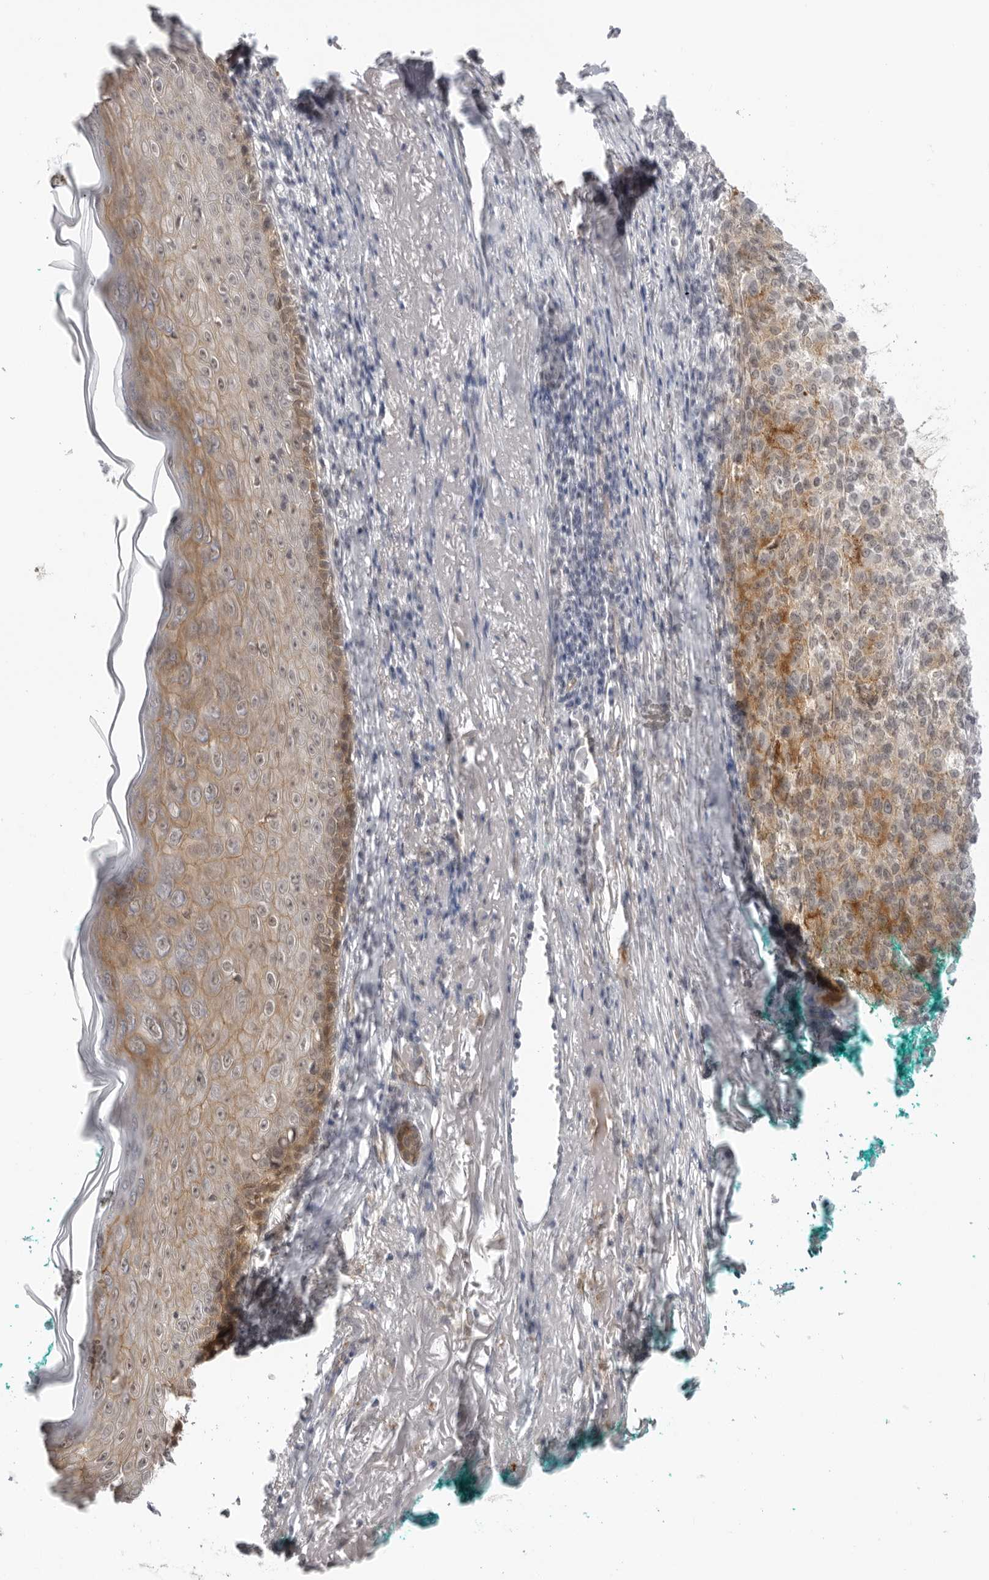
{"staining": {"intensity": "moderate", "quantity": "<25%", "location": "cytoplasmic/membranous"}, "tissue": "melanoma", "cell_type": "Tumor cells", "image_type": "cancer", "snomed": [{"axis": "morphology", "description": "Necrosis, NOS"}, {"axis": "morphology", "description": "Malignant melanoma, NOS"}, {"axis": "topography", "description": "Skin"}], "caption": "Moderate cytoplasmic/membranous staining for a protein is present in about <25% of tumor cells of malignant melanoma using immunohistochemistry.", "gene": "TRAPPC3", "patient": {"sex": "female", "age": 87}}